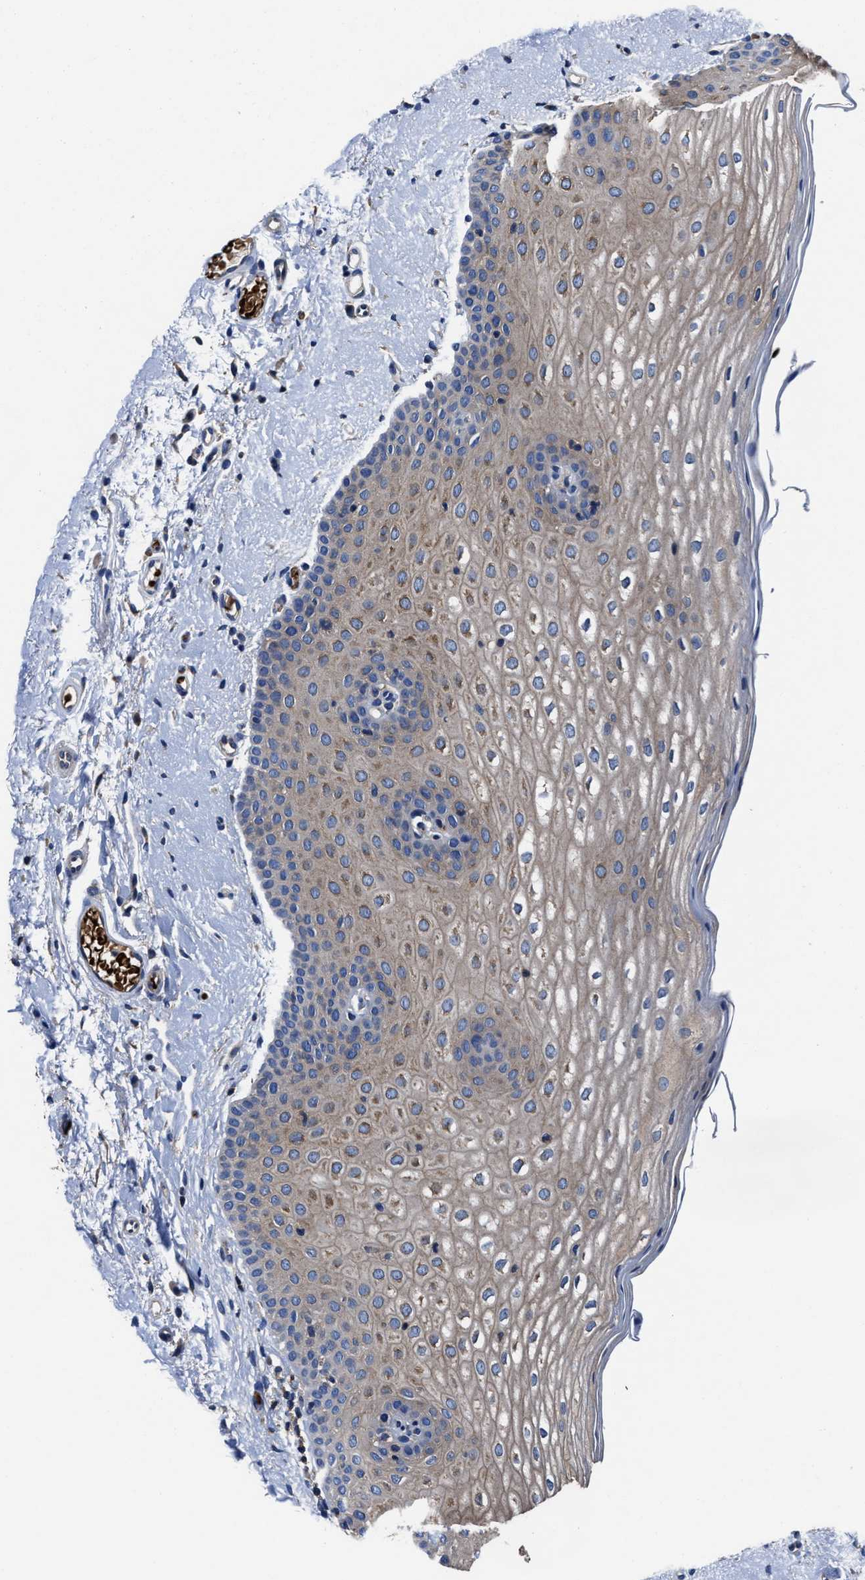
{"staining": {"intensity": "moderate", "quantity": ">75%", "location": "cytoplasmic/membranous"}, "tissue": "oral mucosa", "cell_type": "Squamous epithelial cells", "image_type": "normal", "snomed": [{"axis": "morphology", "description": "Normal tissue, NOS"}, {"axis": "topography", "description": "Skin"}, {"axis": "topography", "description": "Oral tissue"}], "caption": "This image exhibits IHC staining of unremarkable oral mucosa, with medium moderate cytoplasmic/membranous expression in about >75% of squamous epithelial cells.", "gene": "PHLPP1", "patient": {"sex": "male", "age": 84}}